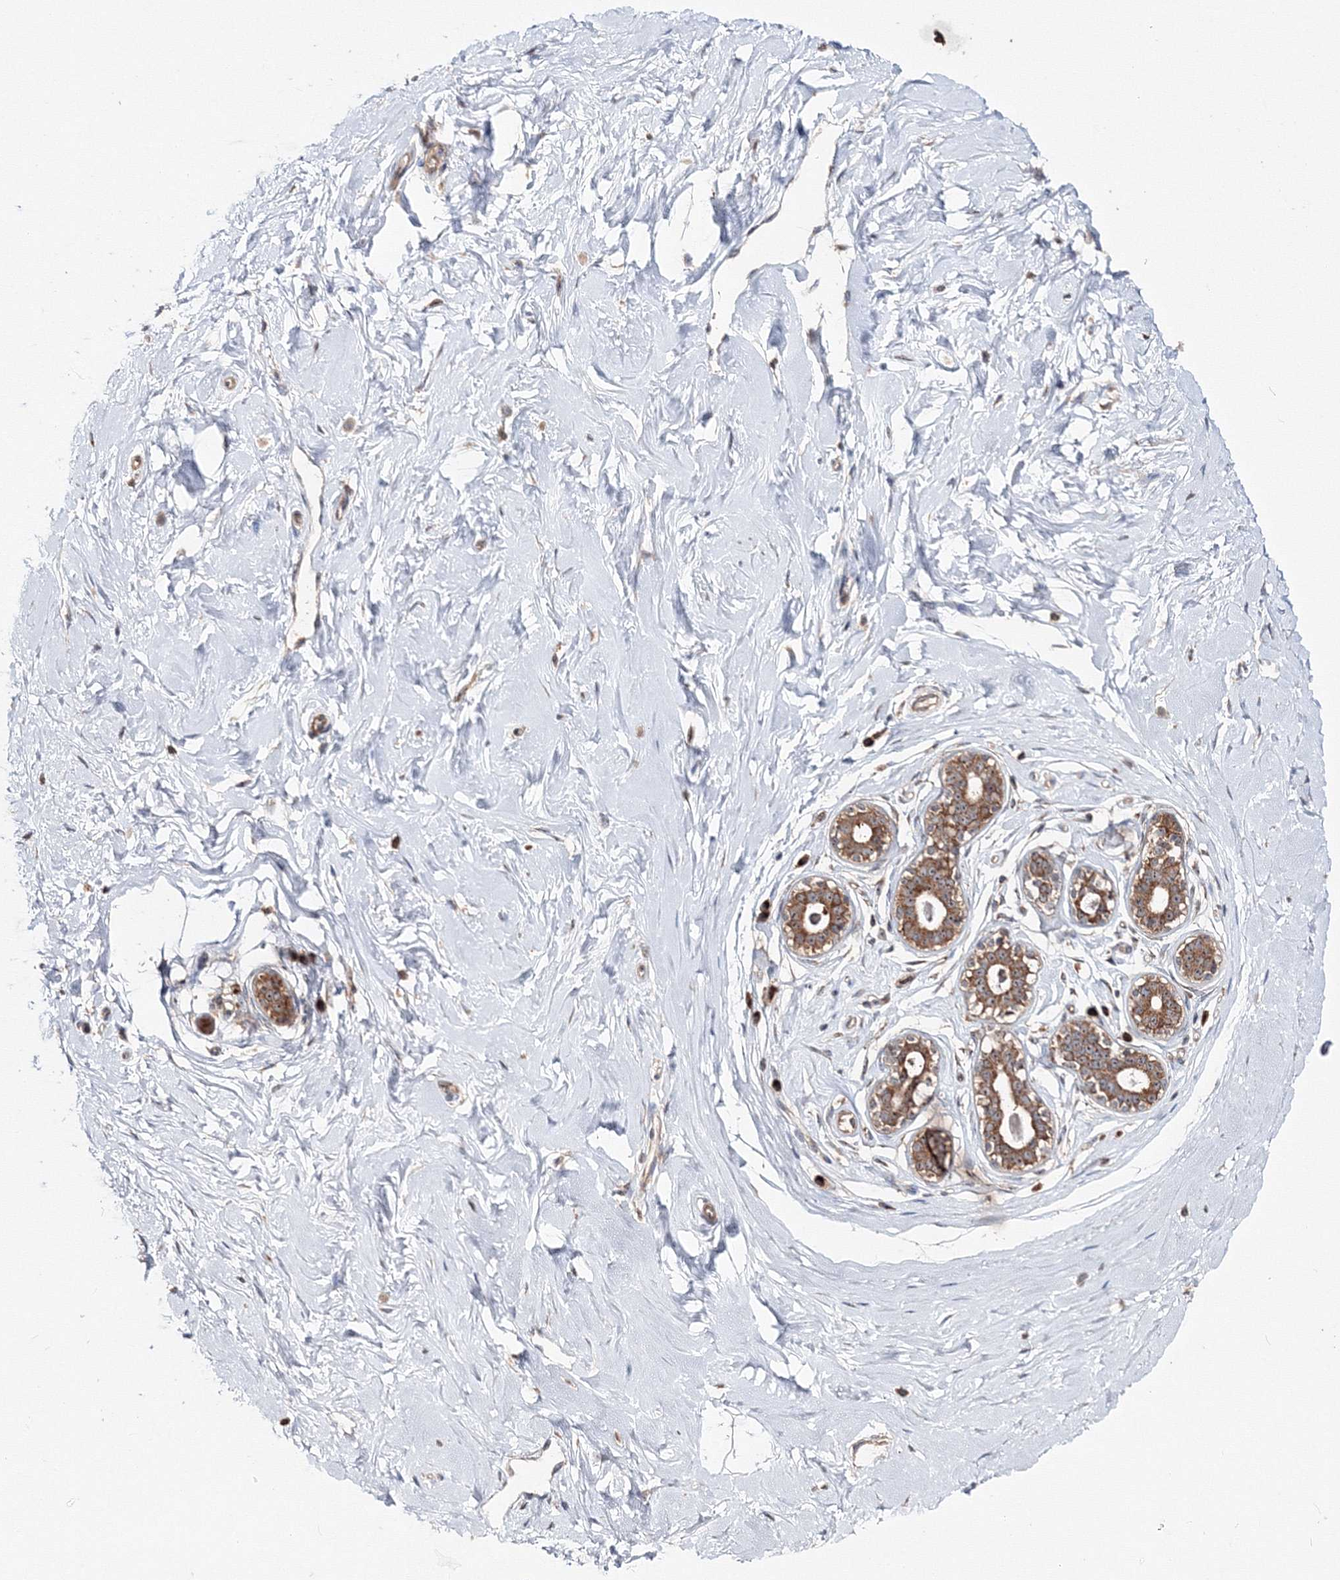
{"staining": {"intensity": "negative", "quantity": "none", "location": "none"}, "tissue": "breast", "cell_type": "Adipocytes", "image_type": "normal", "snomed": [{"axis": "morphology", "description": "Normal tissue, NOS"}, {"axis": "morphology", "description": "Adenoma, NOS"}, {"axis": "topography", "description": "Breast"}], "caption": "Histopathology image shows no significant protein positivity in adipocytes of benign breast.", "gene": "PEX13", "patient": {"sex": "female", "age": 23}}